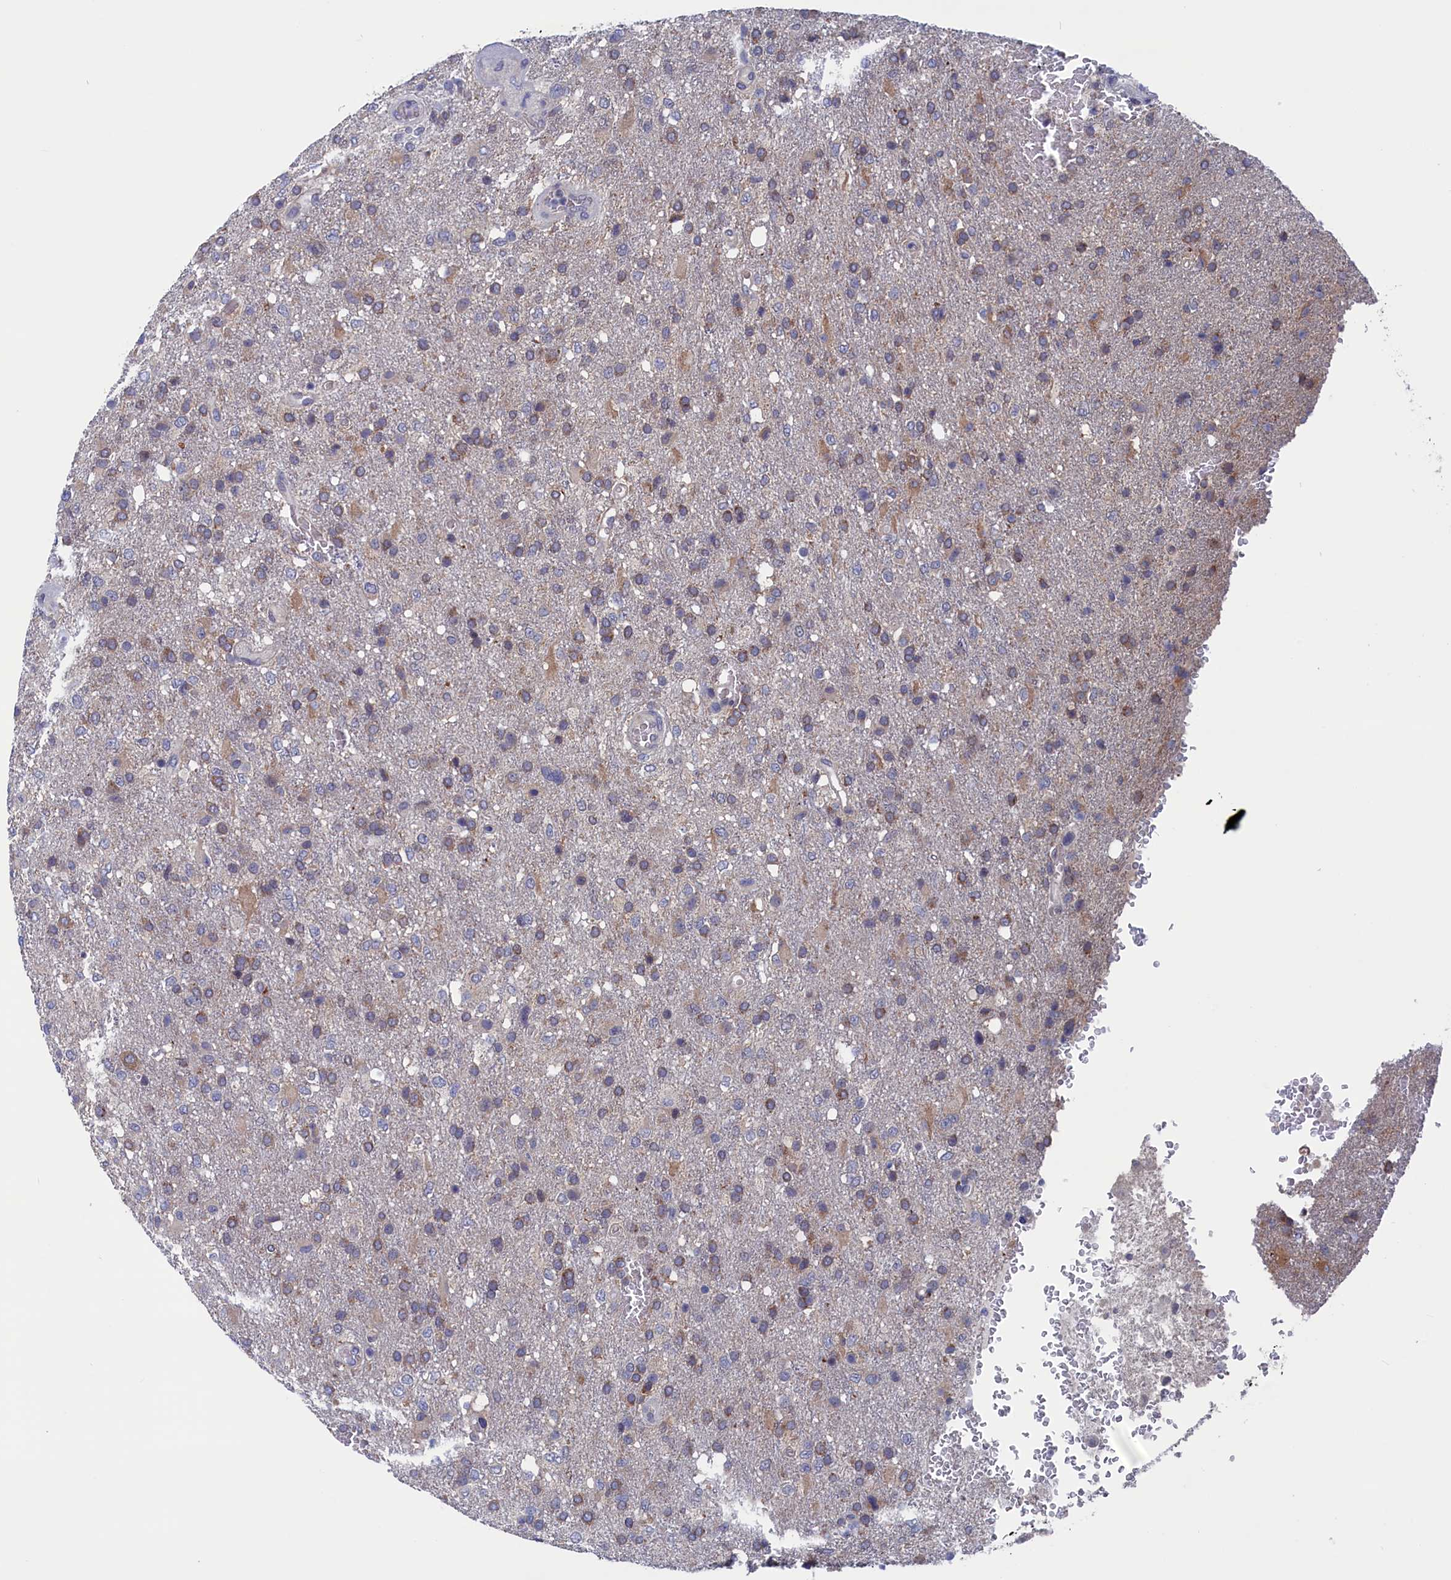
{"staining": {"intensity": "weak", "quantity": "25%-75%", "location": "cytoplasmic/membranous"}, "tissue": "glioma", "cell_type": "Tumor cells", "image_type": "cancer", "snomed": [{"axis": "morphology", "description": "Glioma, malignant, High grade"}, {"axis": "topography", "description": "Brain"}], "caption": "Immunohistochemical staining of high-grade glioma (malignant) demonstrates low levels of weak cytoplasmic/membranous expression in about 25%-75% of tumor cells. (Stains: DAB in brown, nuclei in blue, Microscopy: brightfield microscopy at high magnification).", "gene": "SPATA13", "patient": {"sex": "female", "age": 74}}